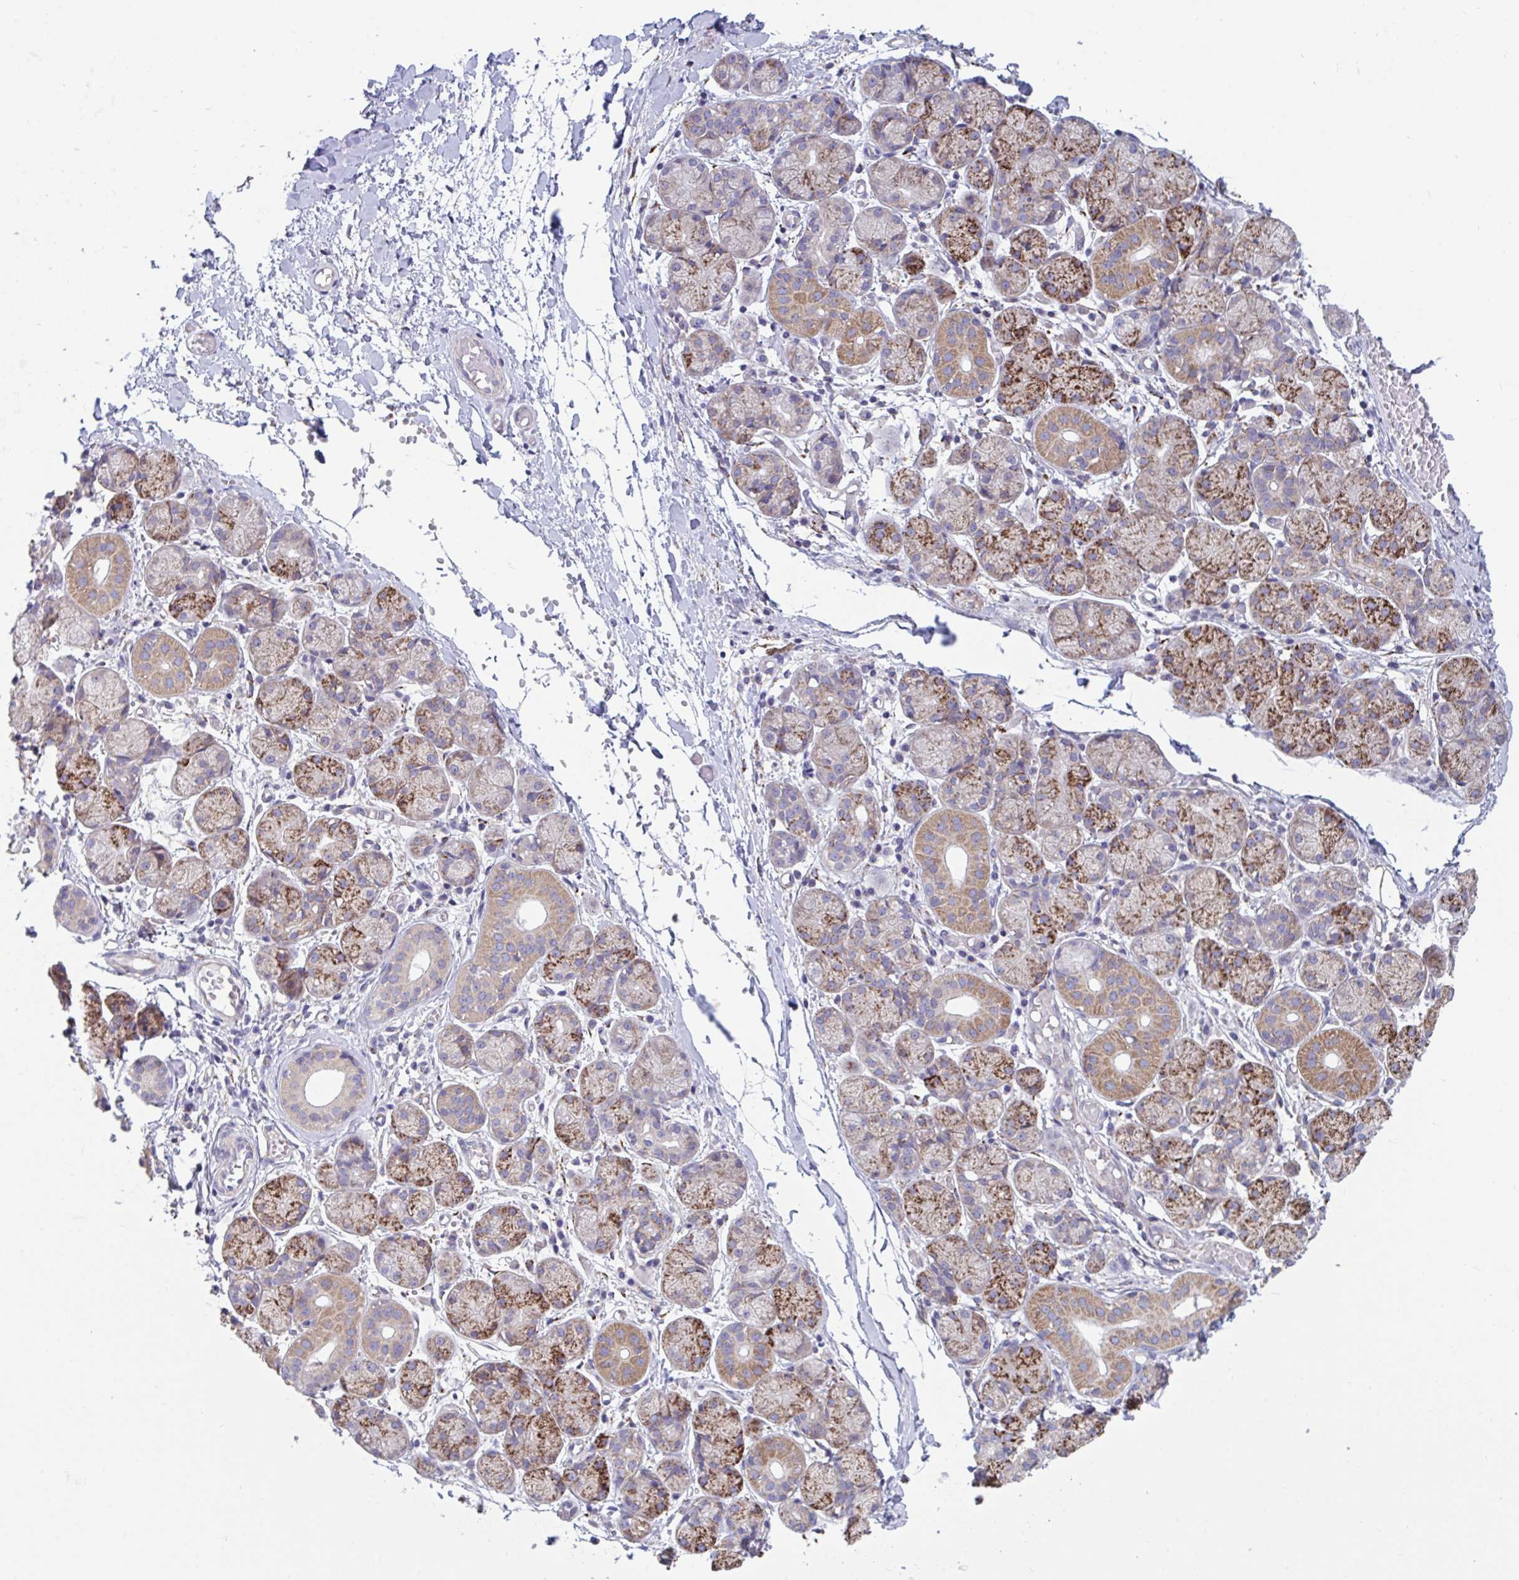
{"staining": {"intensity": "moderate", "quantity": "25%-75%", "location": "cytoplasmic/membranous"}, "tissue": "salivary gland", "cell_type": "Glandular cells", "image_type": "normal", "snomed": [{"axis": "morphology", "description": "Normal tissue, NOS"}, {"axis": "topography", "description": "Salivary gland"}], "caption": "Normal salivary gland displays moderate cytoplasmic/membranous expression in about 25%-75% of glandular cells Ihc stains the protein in brown and the nuclei are stained blue..", "gene": "FAM156A", "patient": {"sex": "female", "age": 24}}